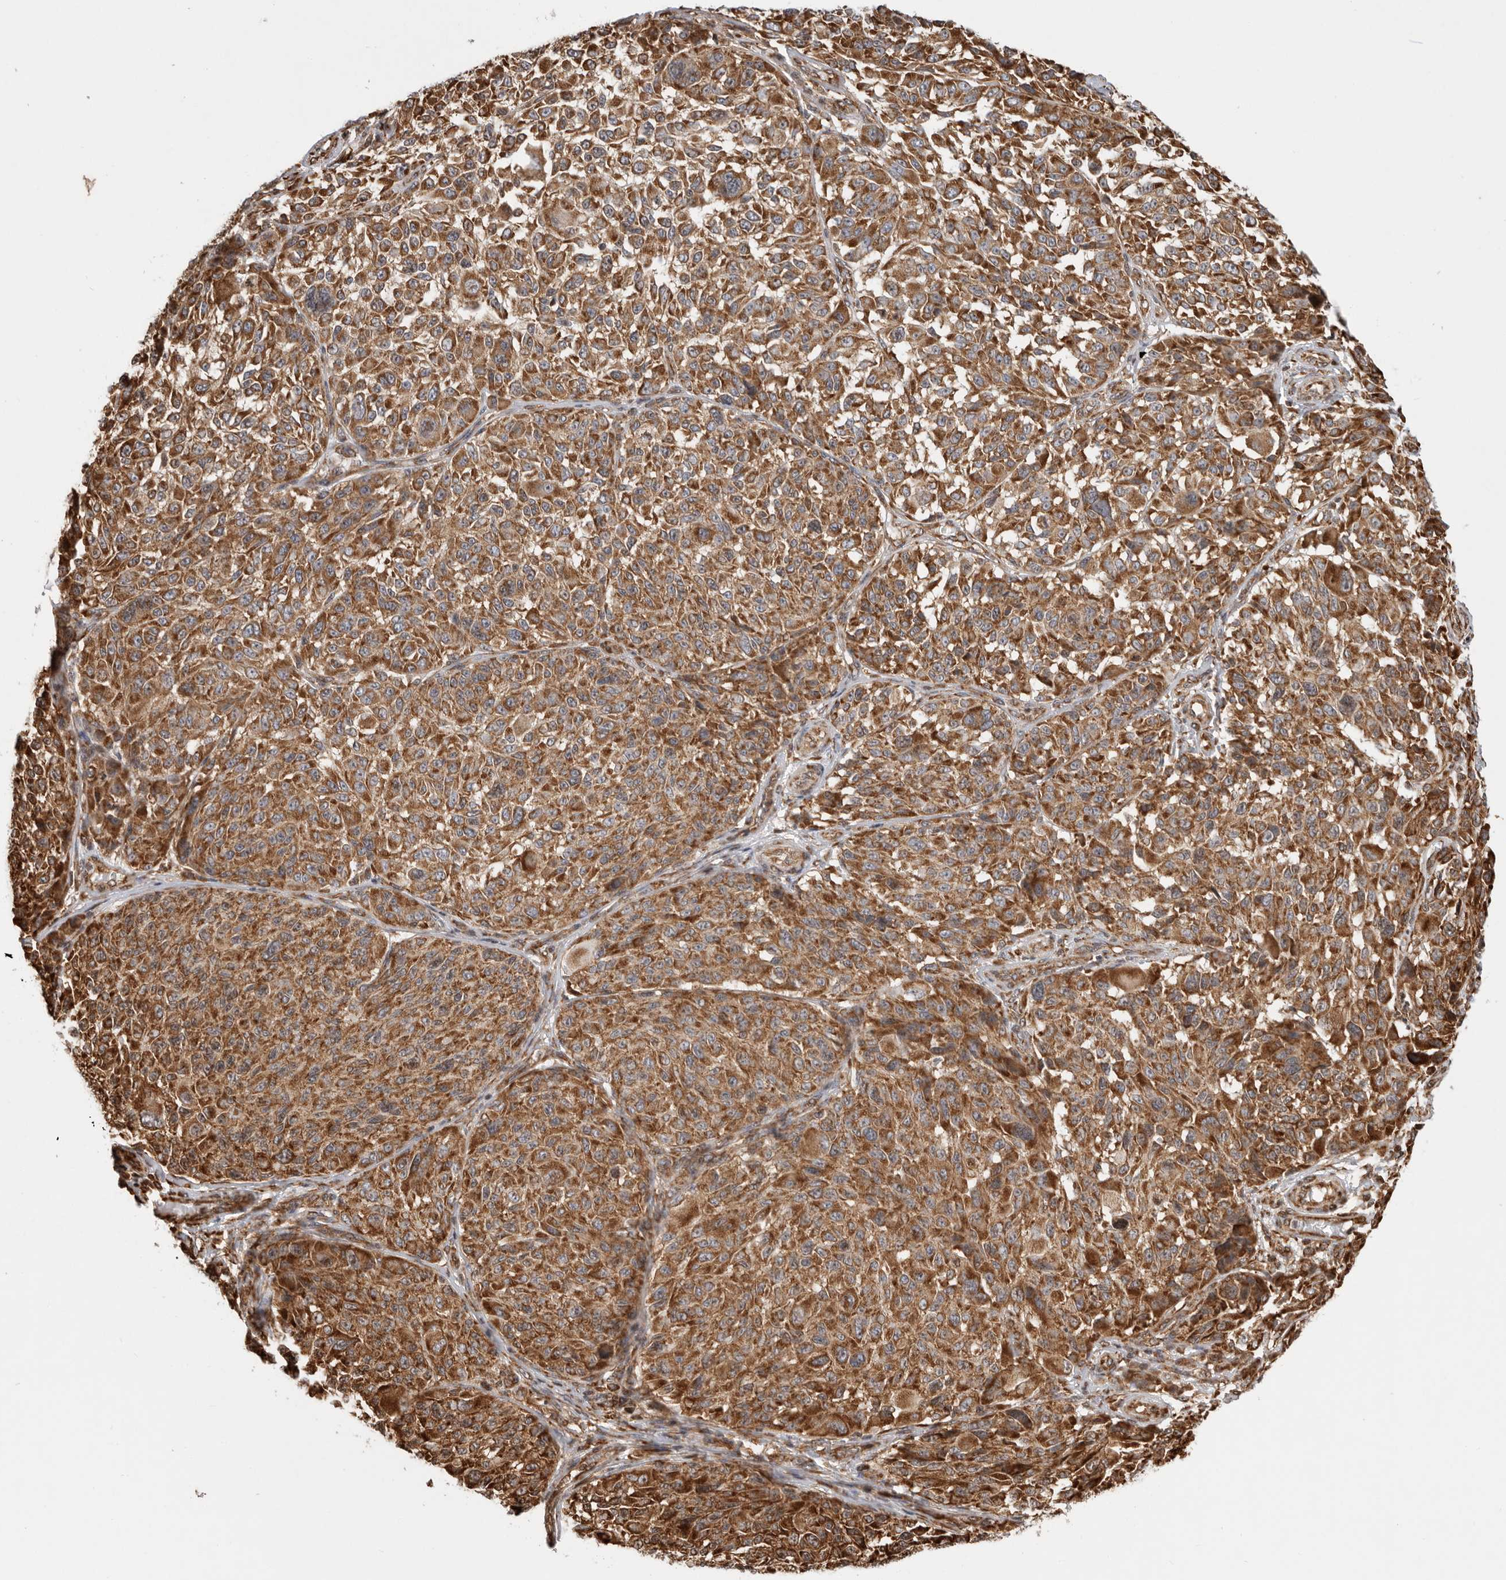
{"staining": {"intensity": "moderate", "quantity": ">75%", "location": "cytoplasmic/membranous"}, "tissue": "melanoma", "cell_type": "Tumor cells", "image_type": "cancer", "snomed": [{"axis": "morphology", "description": "Malignant melanoma, NOS"}, {"axis": "topography", "description": "Skin"}], "caption": "About >75% of tumor cells in malignant melanoma reveal moderate cytoplasmic/membranous protein expression as visualized by brown immunohistochemical staining.", "gene": "FZD3", "patient": {"sex": "male", "age": 83}}